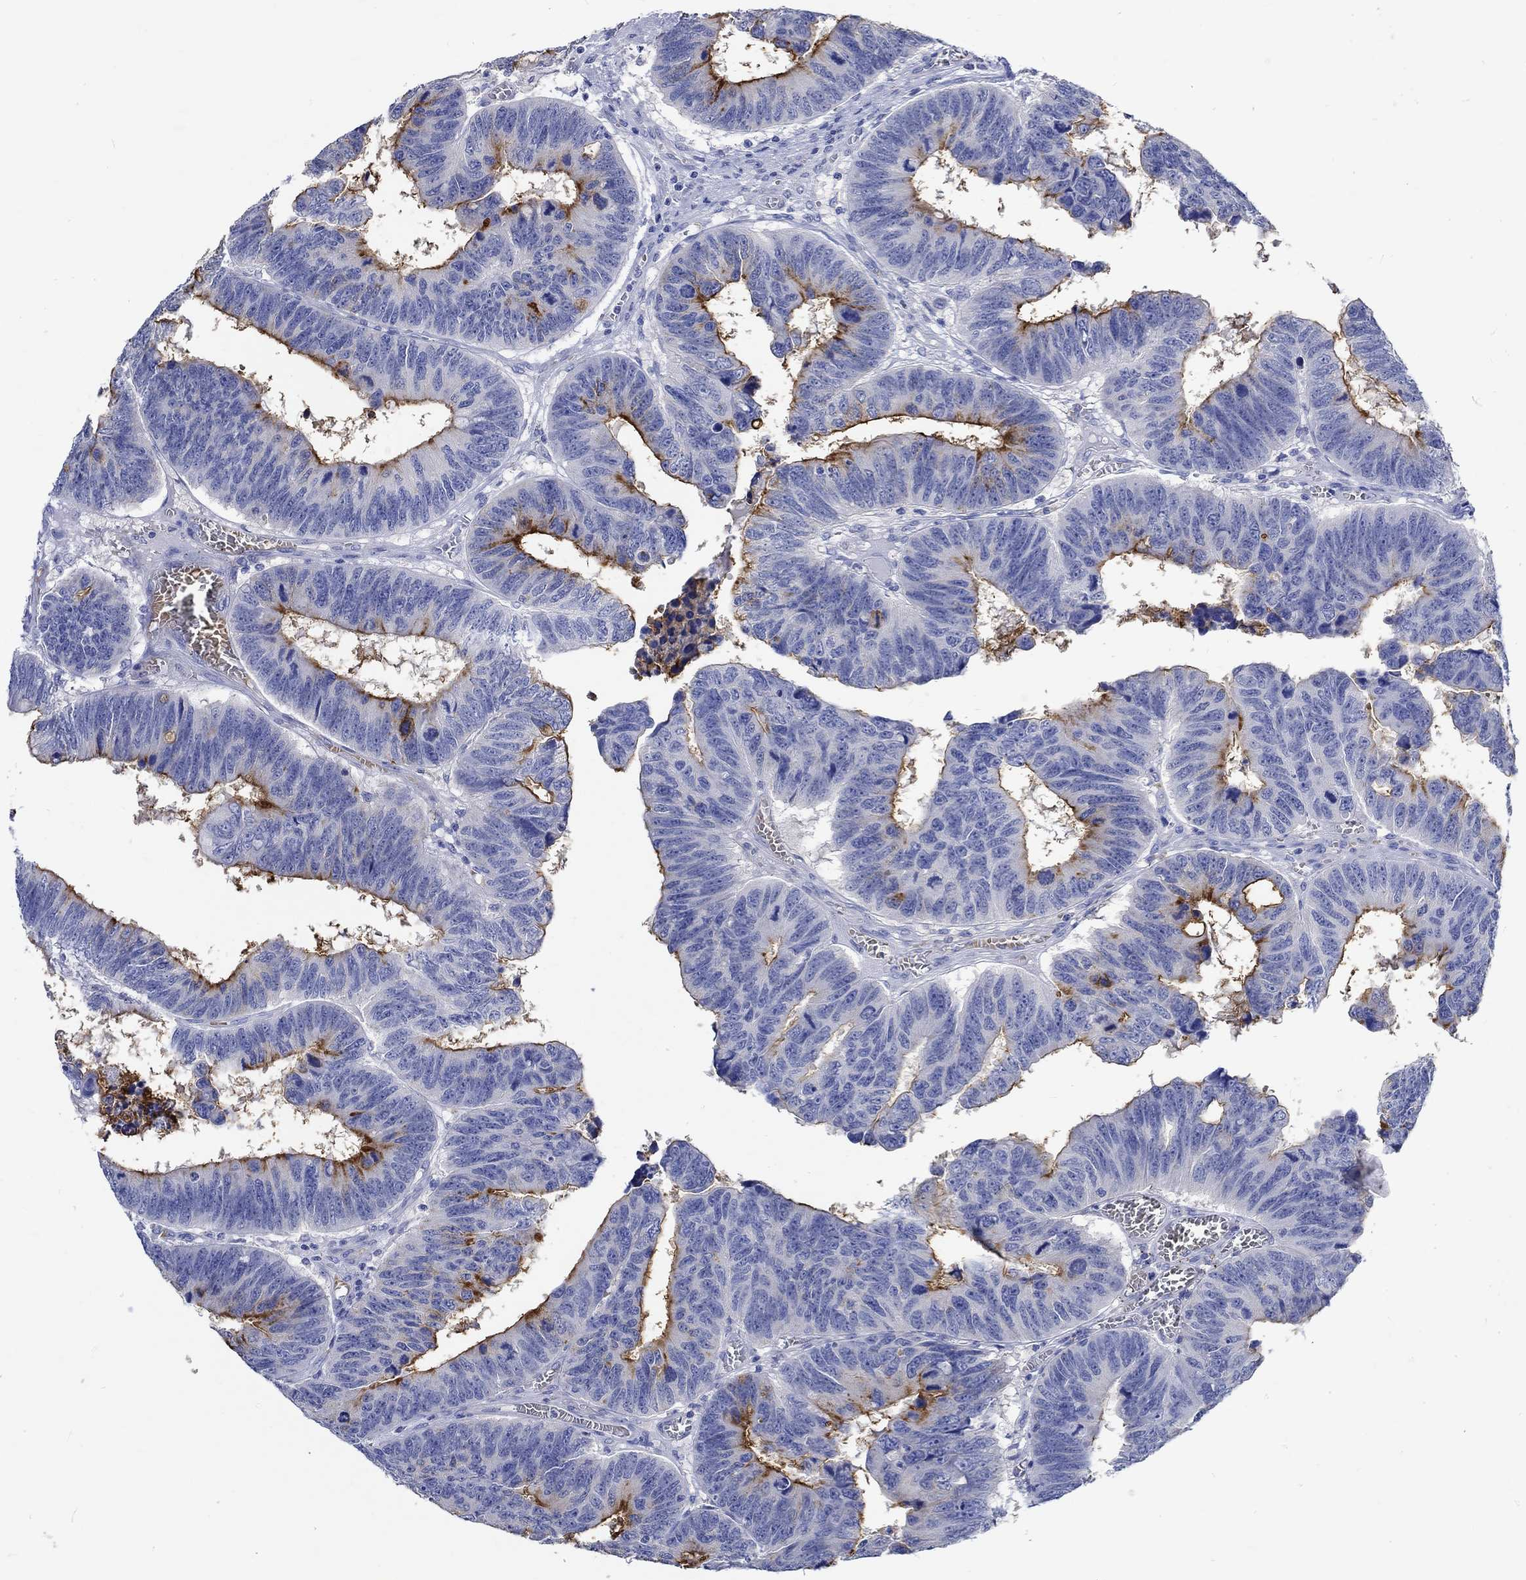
{"staining": {"intensity": "strong", "quantity": "25%-75%", "location": "cytoplasmic/membranous"}, "tissue": "colorectal cancer", "cell_type": "Tumor cells", "image_type": "cancer", "snomed": [{"axis": "morphology", "description": "Adenocarcinoma, NOS"}, {"axis": "topography", "description": "Appendix"}, {"axis": "topography", "description": "Colon"}, {"axis": "topography", "description": "Cecum"}, {"axis": "topography", "description": "Colon asc"}], "caption": "Immunohistochemical staining of human adenocarcinoma (colorectal) displays strong cytoplasmic/membranous protein staining in about 25%-75% of tumor cells. (DAB (3,3'-diaminobenzidine) IHC, brown staining for protein, blue staining for nuclei).", "gene": "KCNA1", "patient": {"sex": "female", "age": 85}}